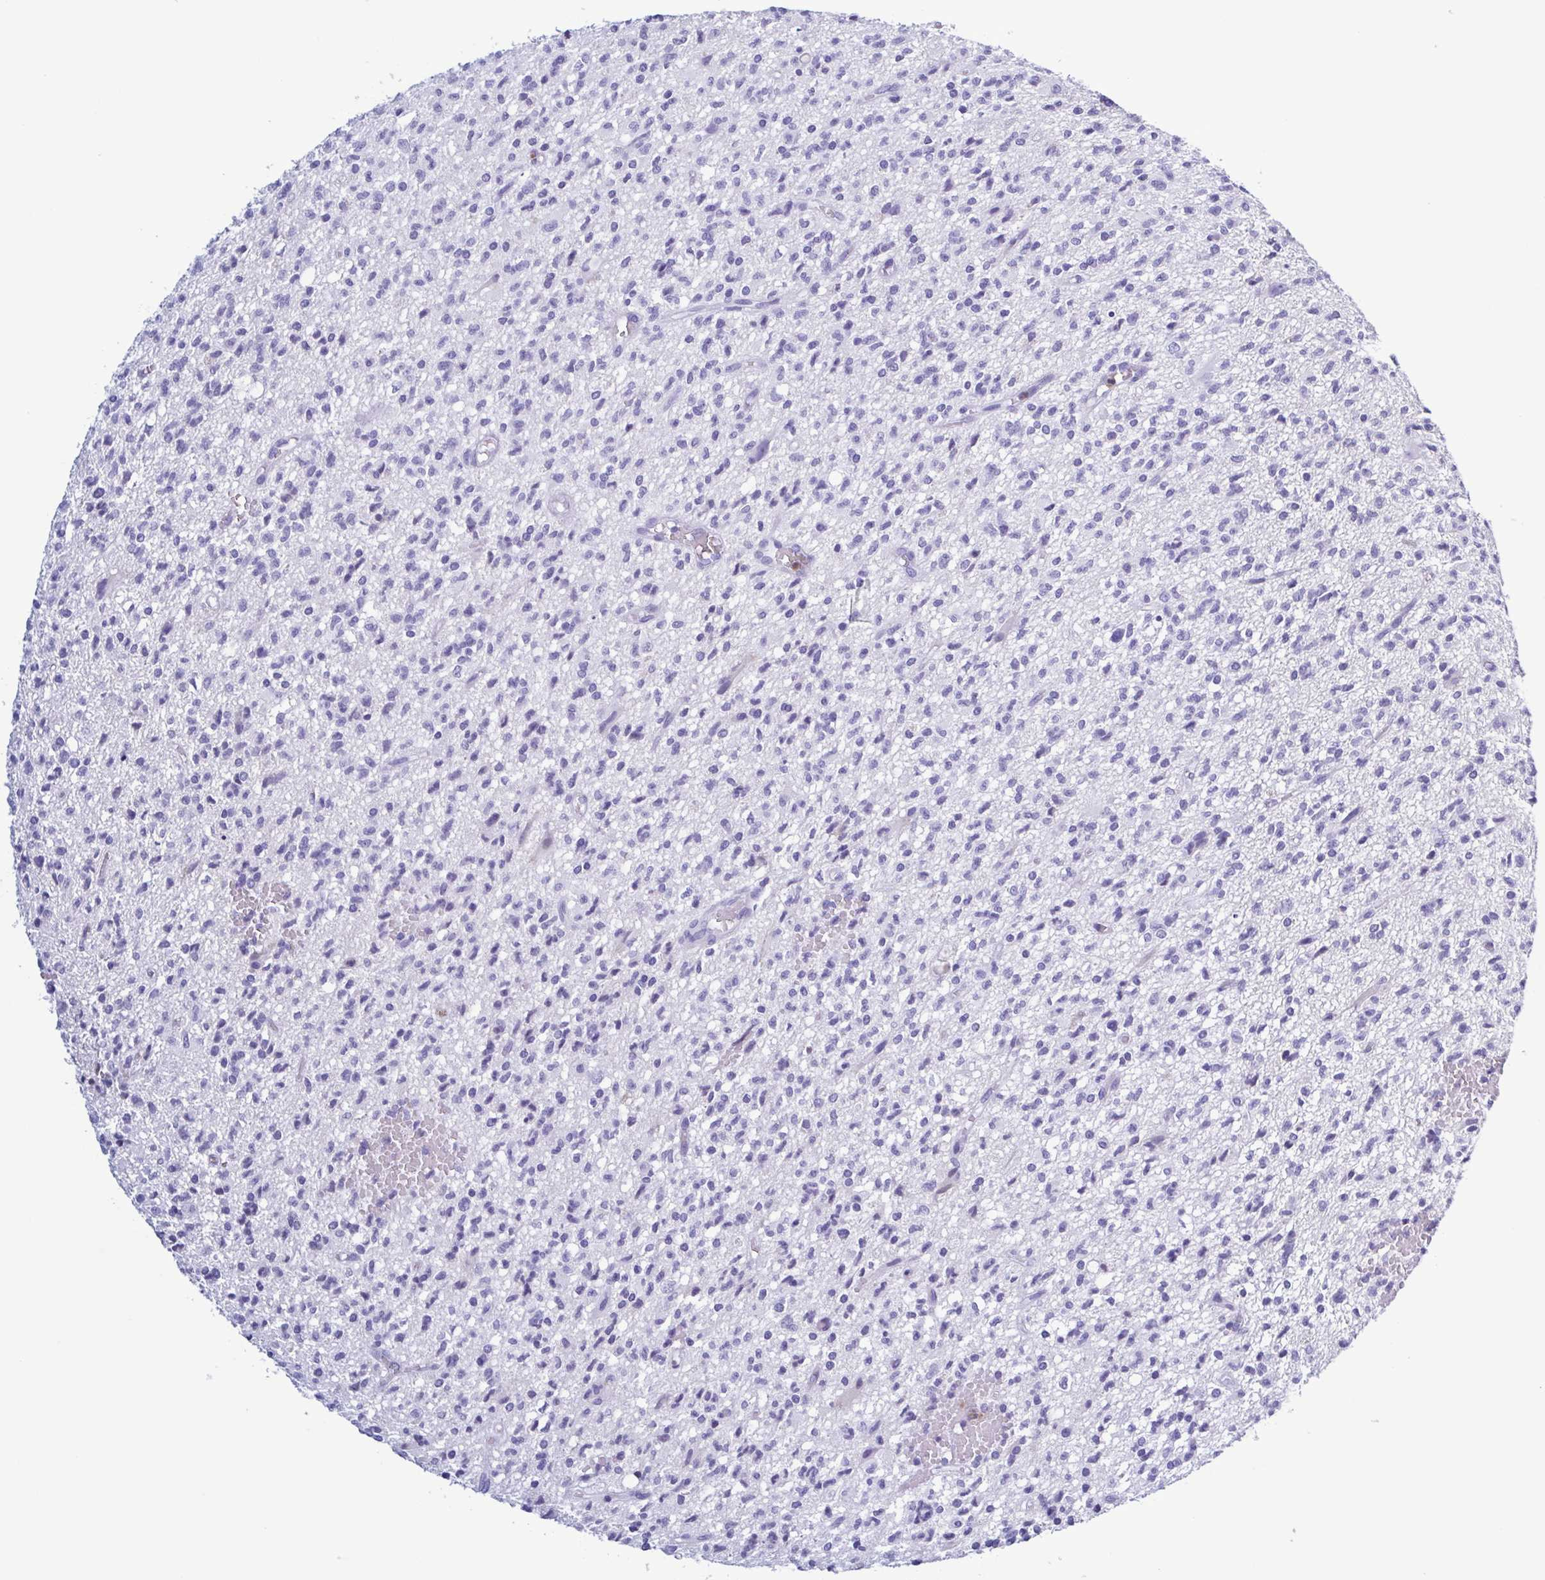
{"staining": {"intensity": "negative", "quantity": "none", "location": "none"}, "tissue": "glioma", "cell_type": "Tumor cells", "image_type": "cancer", "snomed": [{"axis": "morphology", "description": "Glioma, malignant, Low grade"}, {"axis": "topography", "description": "Brain"}], "caption": "Protein analysis of glioma demonstrates no significant positivity in tumor cells.", "gene": "LTF", "patient": {"sex": "male", "age": 64}}